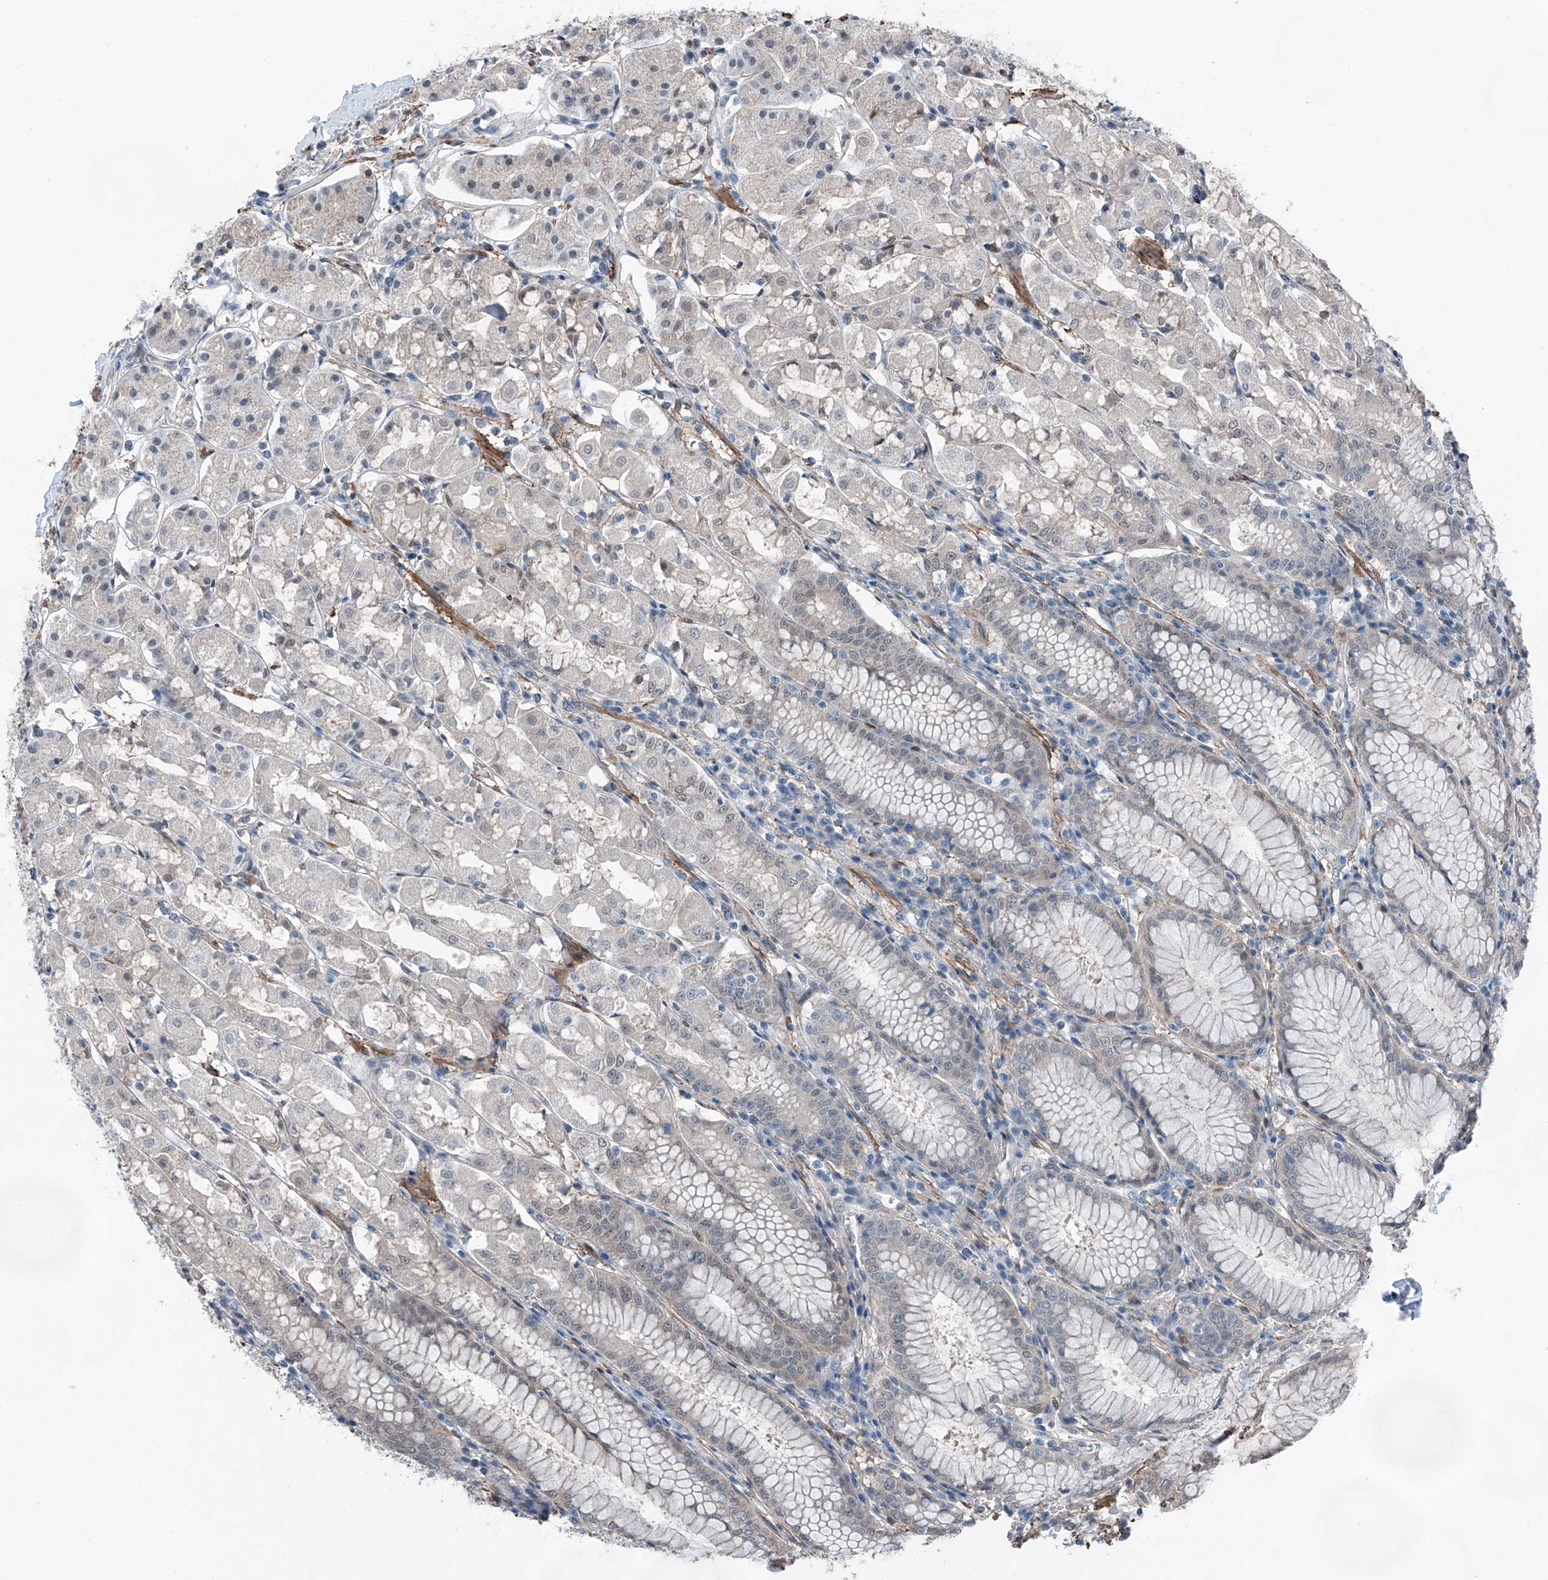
{"staining": {"intensity": "negative", "quantity": "none", "location": "none"}, "tissue": "stomach", "cell_type": "Glandular cells", "image_type": "normal", "snomed": [{"axis": "morphology", "description": "Normal tissue, NOS"}, {"axis": "topography", "description": "Stomach, lower"}], "caption": "Stomach was stained to show a protein in brown. There is no significant positivity in glandular cells. (DAB immunohistochemistry, high magnification).", "gene": "HSPA6", "patient": {"sex": "female", "age": 56}}